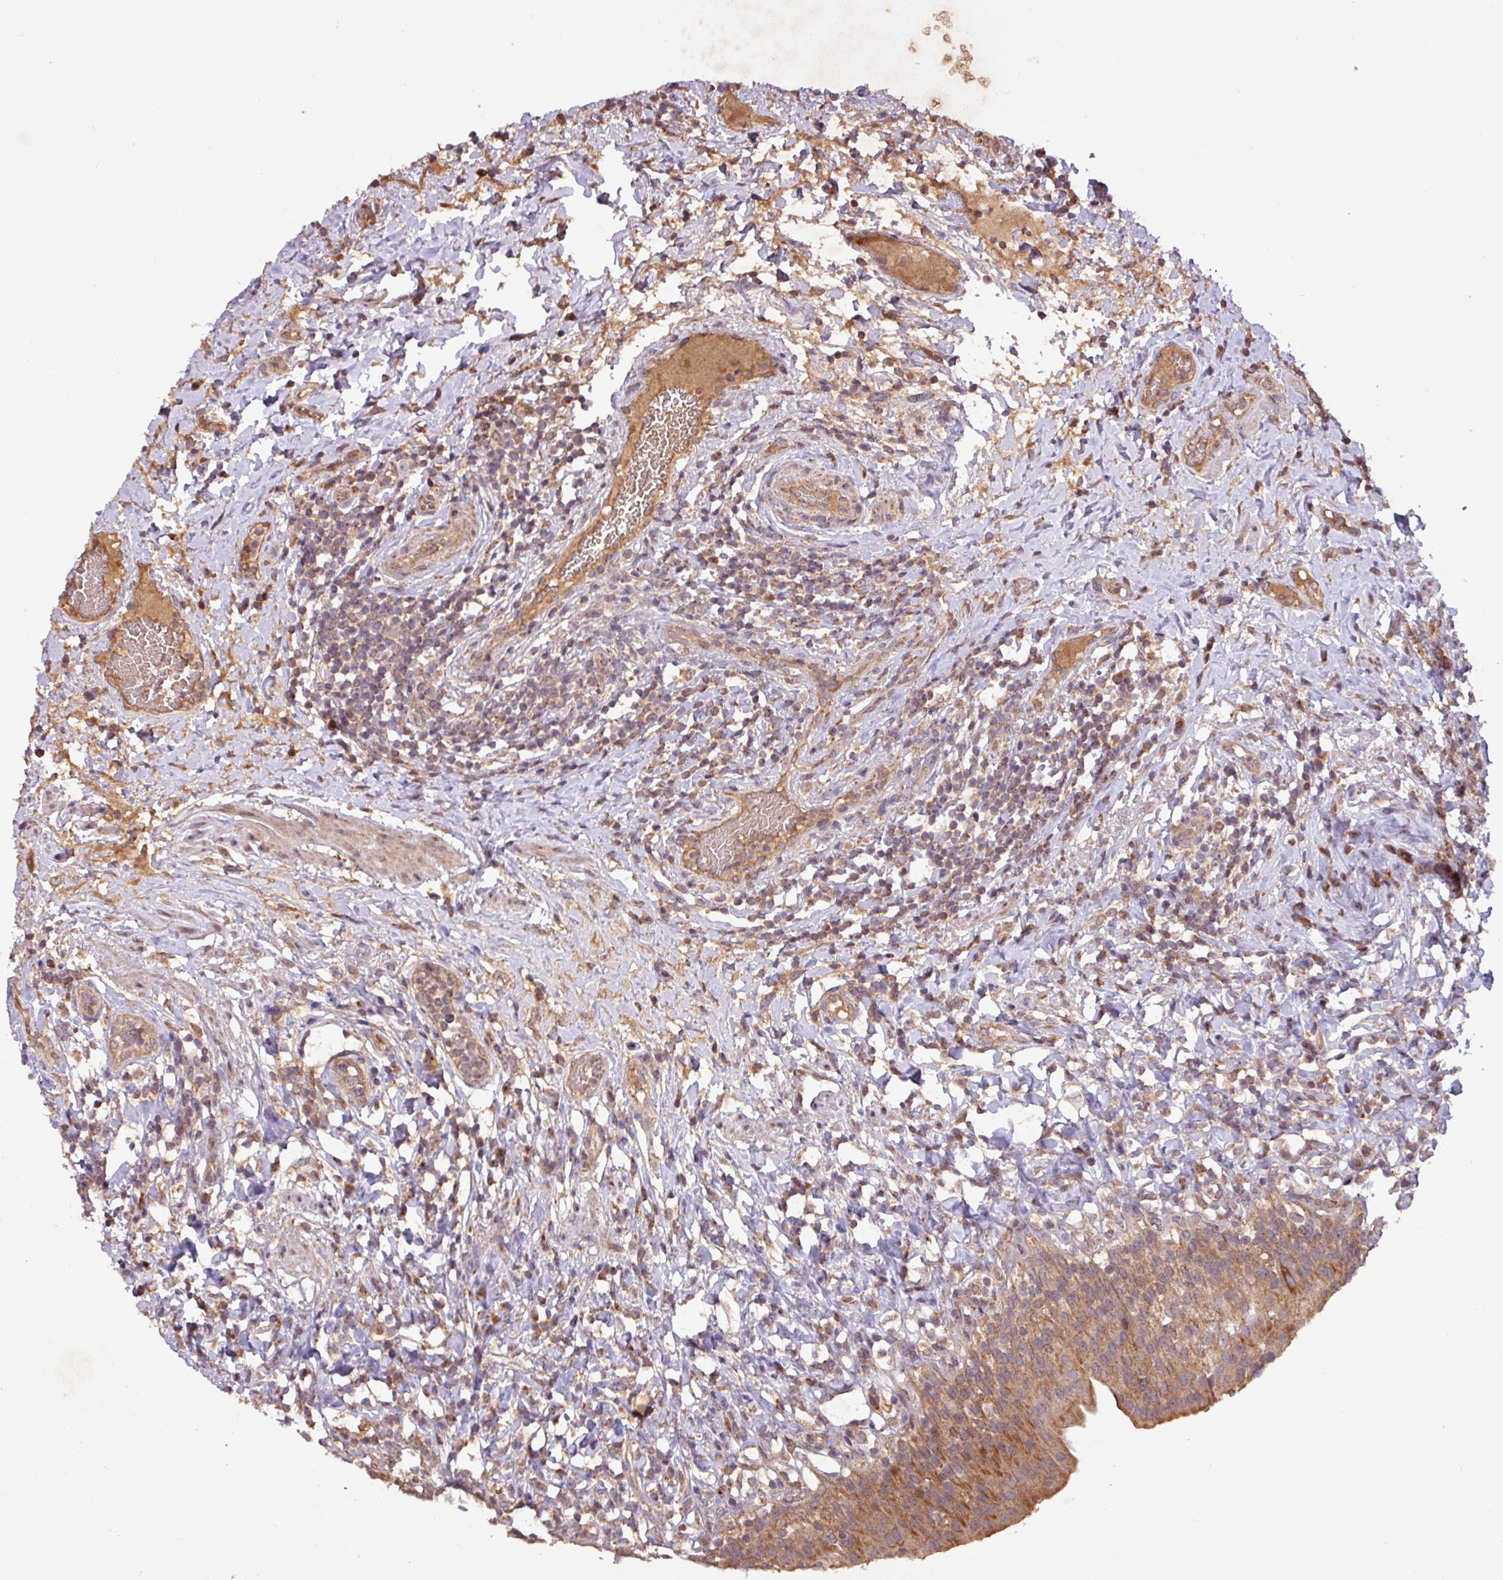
{"staining": {"intensity": "moderate", "quantity": ">75%", "location": "cytoplasmic/membranous"}, "tissue": "urinary bladder", "cell_type": "Urothelial cells", "image_type": "normal", "snomed": [{"axis": "morphology", "description": "Normal tissue, NOS"}, {"axis": "morphology", "description": "Inflammation, NOS"}, {"axis": "topography", "description": "Urinary bladder"}], "caption": "A high-resolution histopathology image shows immunohistochemistry (IHC) staining of normal urinary bladder, which demonstrates moderate cytoplasmic/membranous staining in approximately >75% of urothelial cells.", "gene": "YPEL1", "patient": {"sex": "male", "age": 64}}